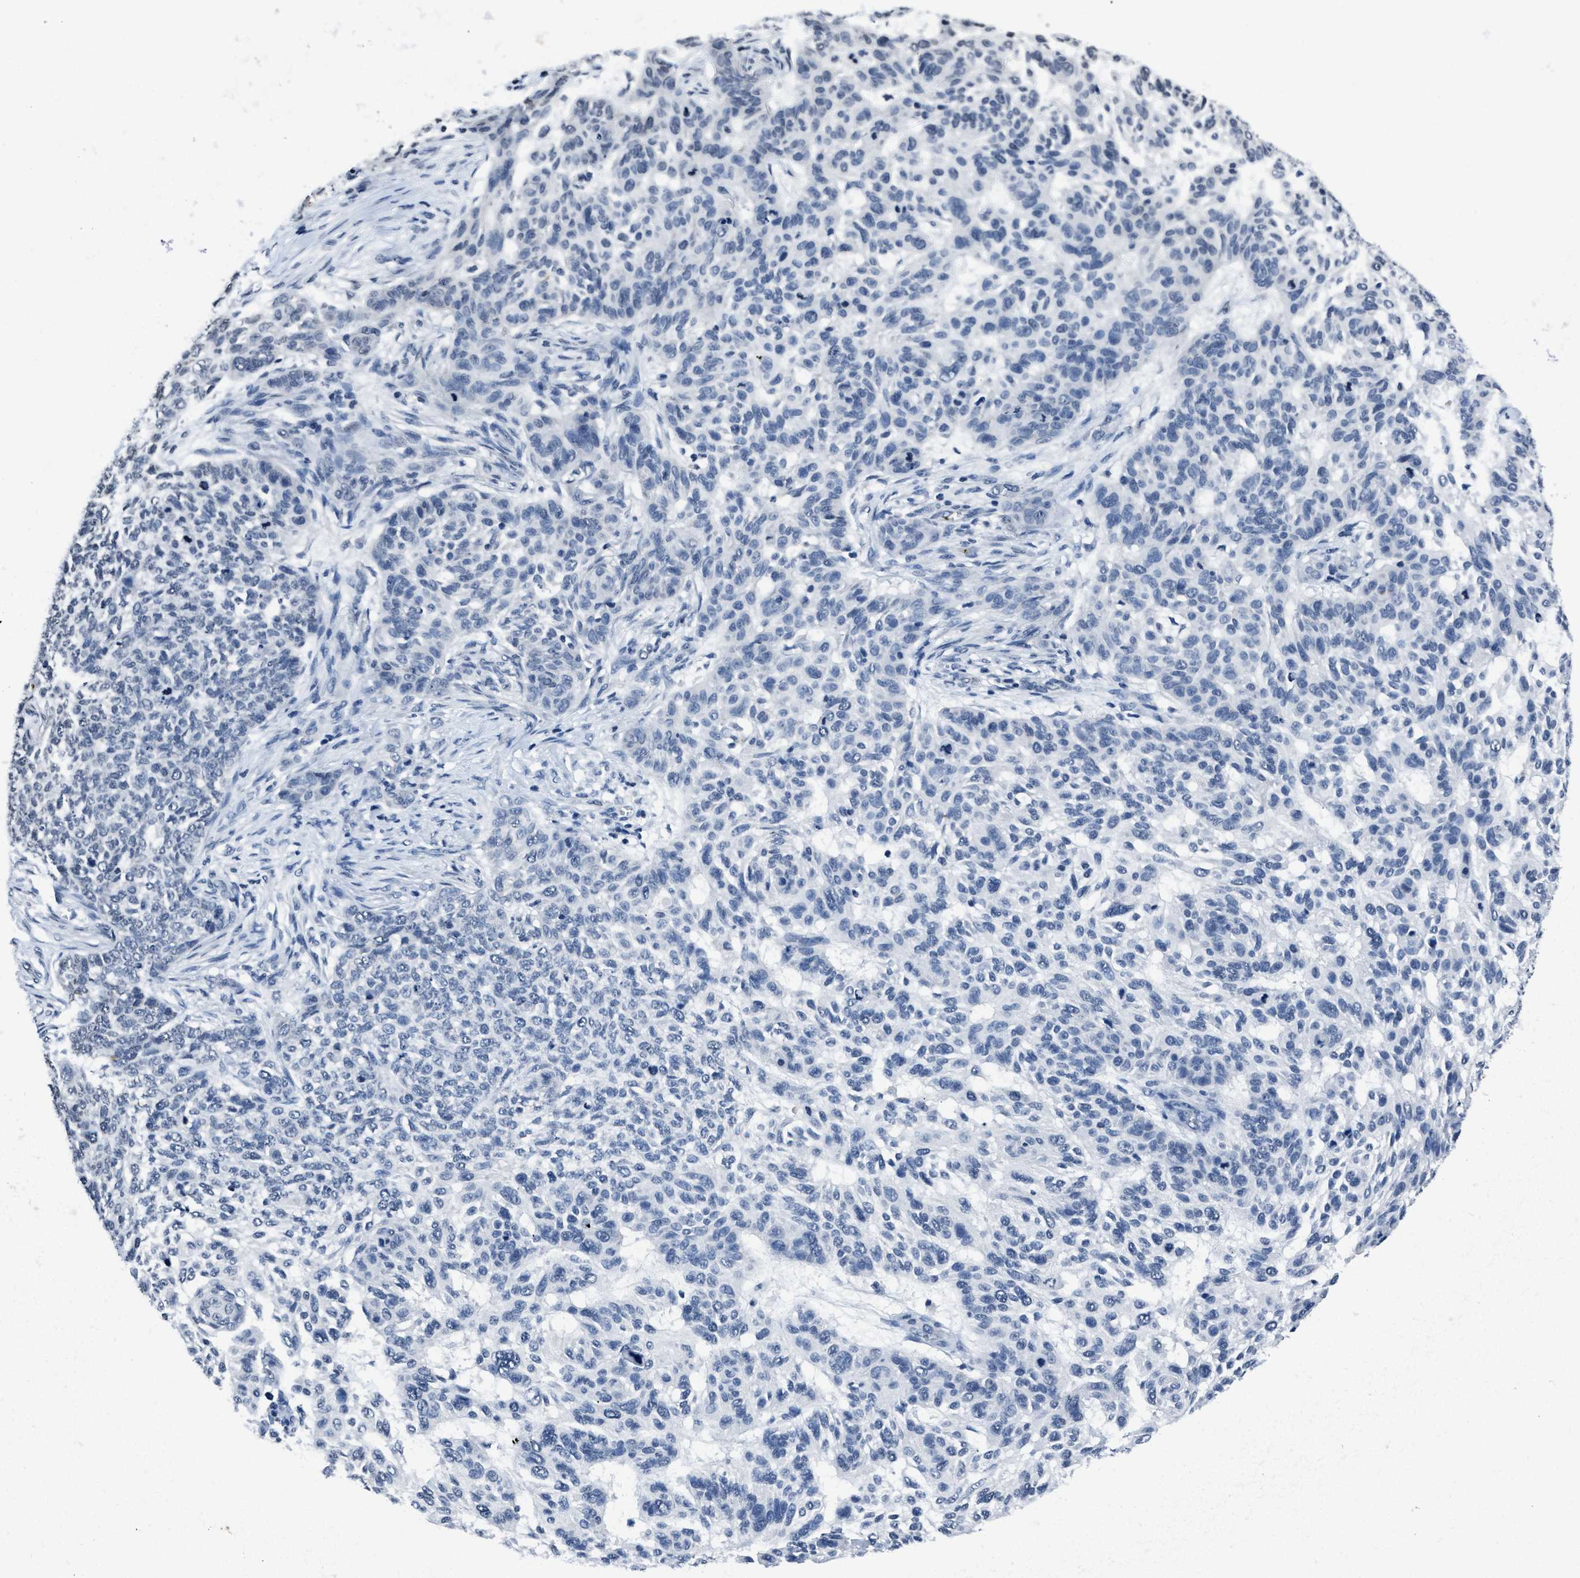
{"staining": {"intensity": "negative", "quantity": "none", "location": "none"}, "tissue": "skin cancer", "cell_type": "Tumor cells", "image_type": "cancer", "snomed": [{"axis": "morphology", "description": "Basal cell carcinoma"}, {"axis": "topography", "description": "Skin"}], "caption": "Basal cell carcinoma (skin) was stained to show a protein in brown. There is no significant positivity in tumor cells.", "gene": "ITGA2B", "patient": {"sex": "male", "age": 85}}